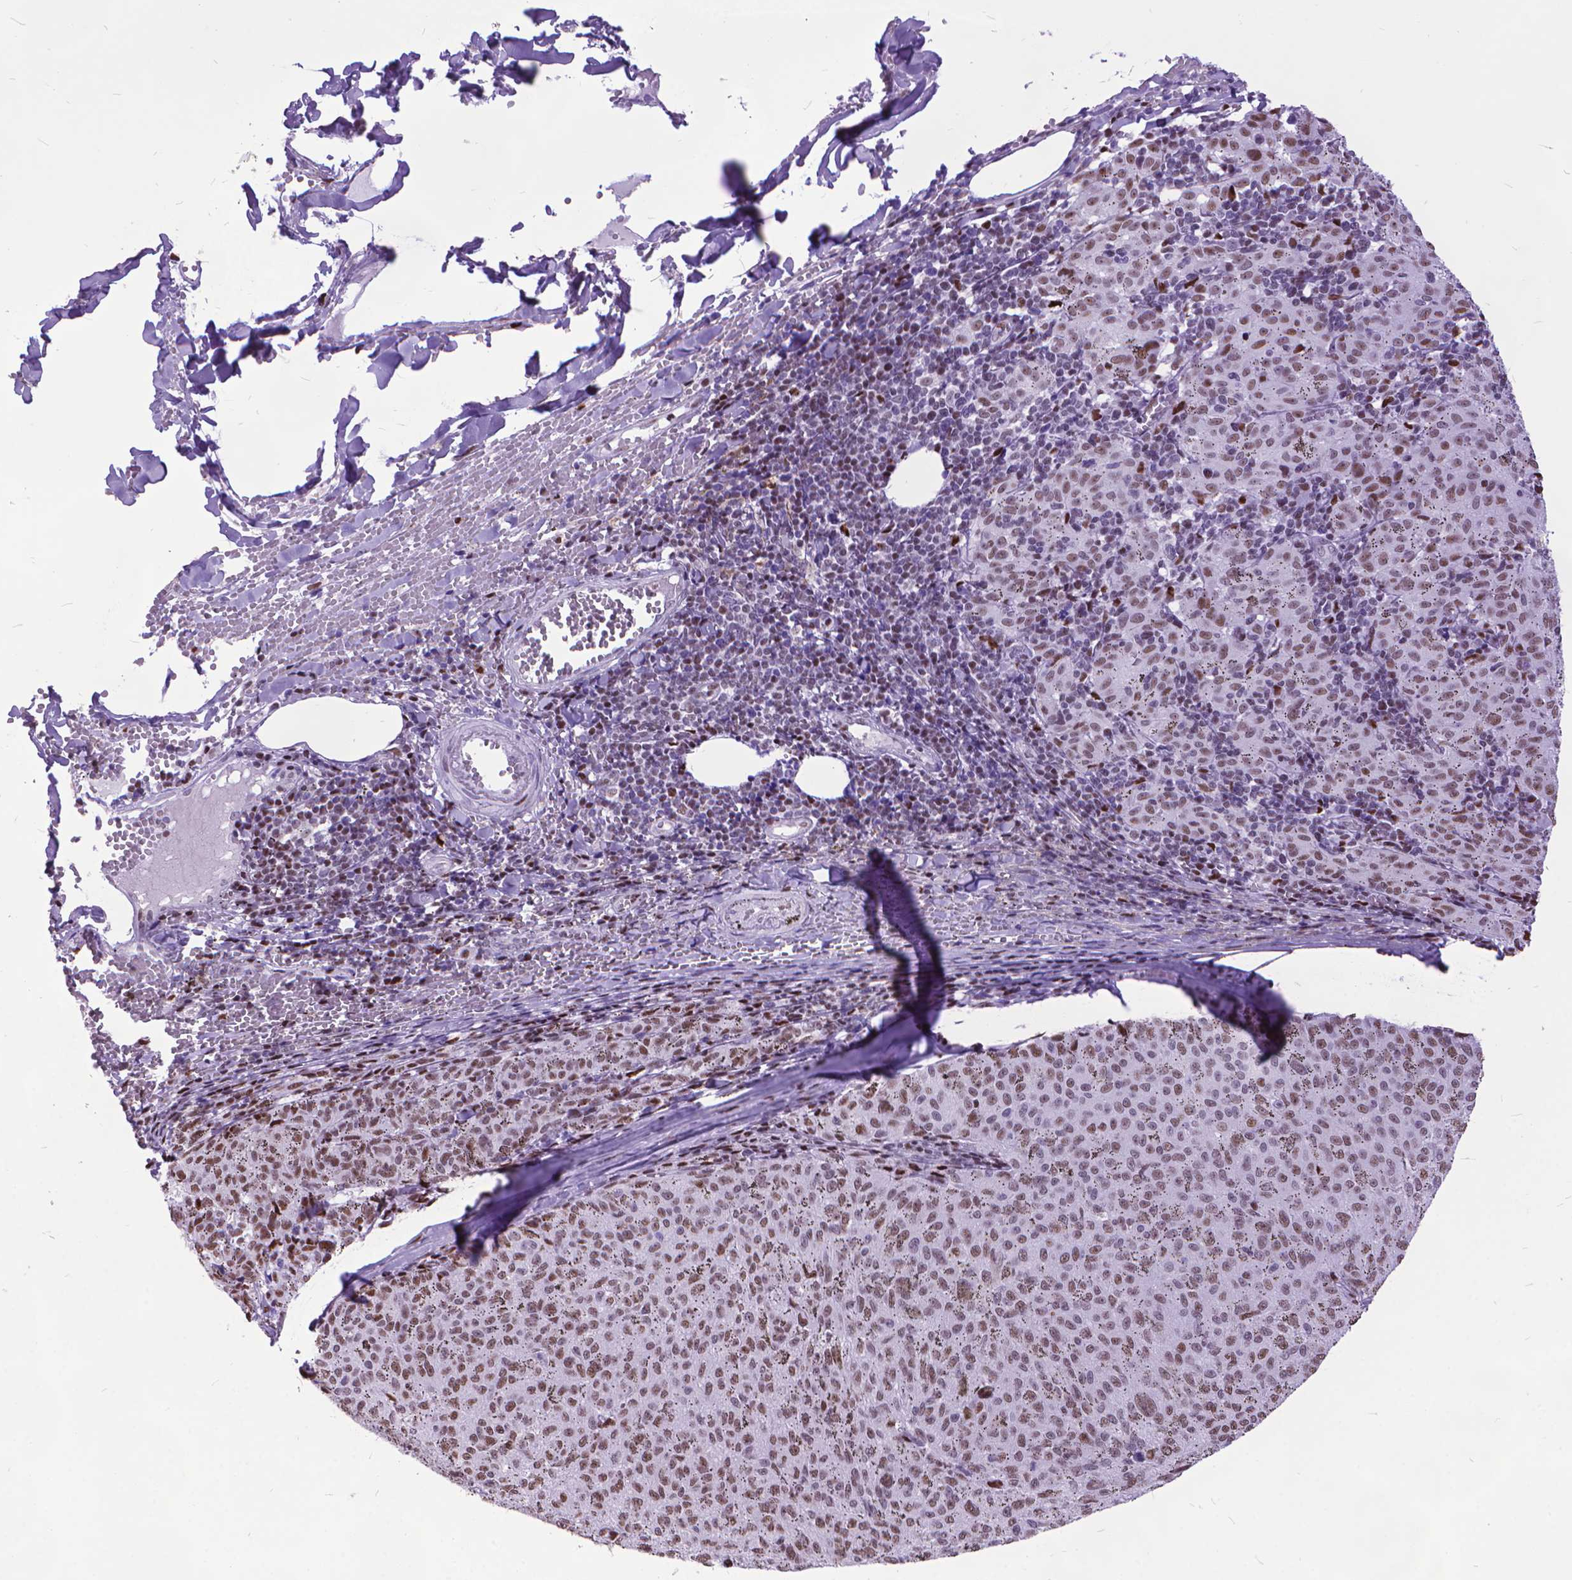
{"staining": {"intensity": "moderate", "quantity": ">75%", "location": "nuclear"}, "tissue": "melanoma", "cell_type": "Tumor cells", "image_type": "cancer", "snomed": [{"axis": "morphology", "description": "Malignant melanoma, NOS"}, {"axis": "topography", "description": "Skin"}], "caption": "The immunohistochemical stain shows moderate nuclear expression in tumor cells of melanoma tissue.", "gene": "POLE4", "patient": {"sex": "female", "age": 72}}